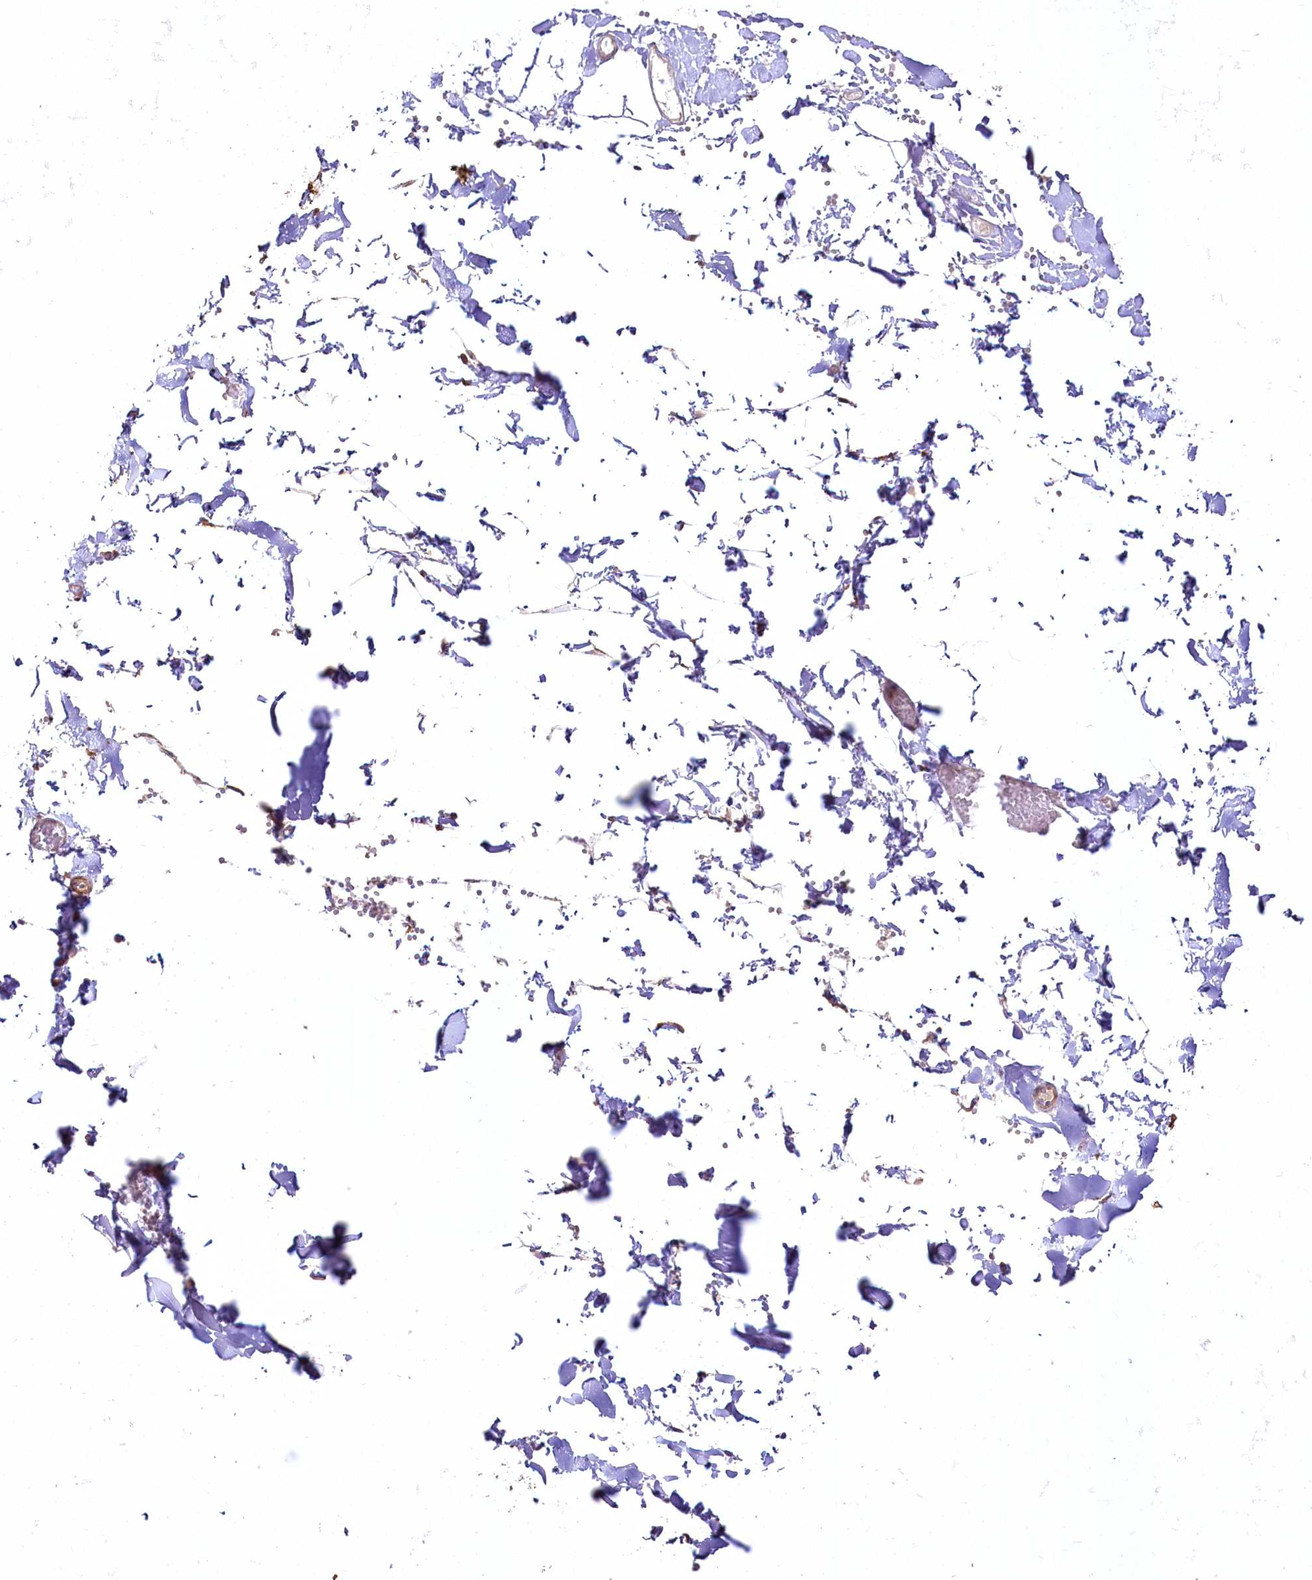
{"staining": {"intensity": "weak", "quantity": ">75%", "location": "cytoplasmic/membranous,nuclear"}, "tissue": "adipose tissue", "cell_type": "Adipocytes", "image_type": "normal", "snomed": [{"axis": "morphology", "description": "Normal tissue, NOS"}, {"axis": "topography", "description": "Gallbladder"}, {"axis": "topography", "description": "Peripheral nerve tissue"}], "caption": "The histopathology image shows immunohistochemical staining of normal adipose tissue. There is weak cytoplasmic/membranous,nuclear staining is identified in approximately >75% of adipocytes.", "gene": "SH3TC1", "patient": {"sex": "male", "age": 38}}